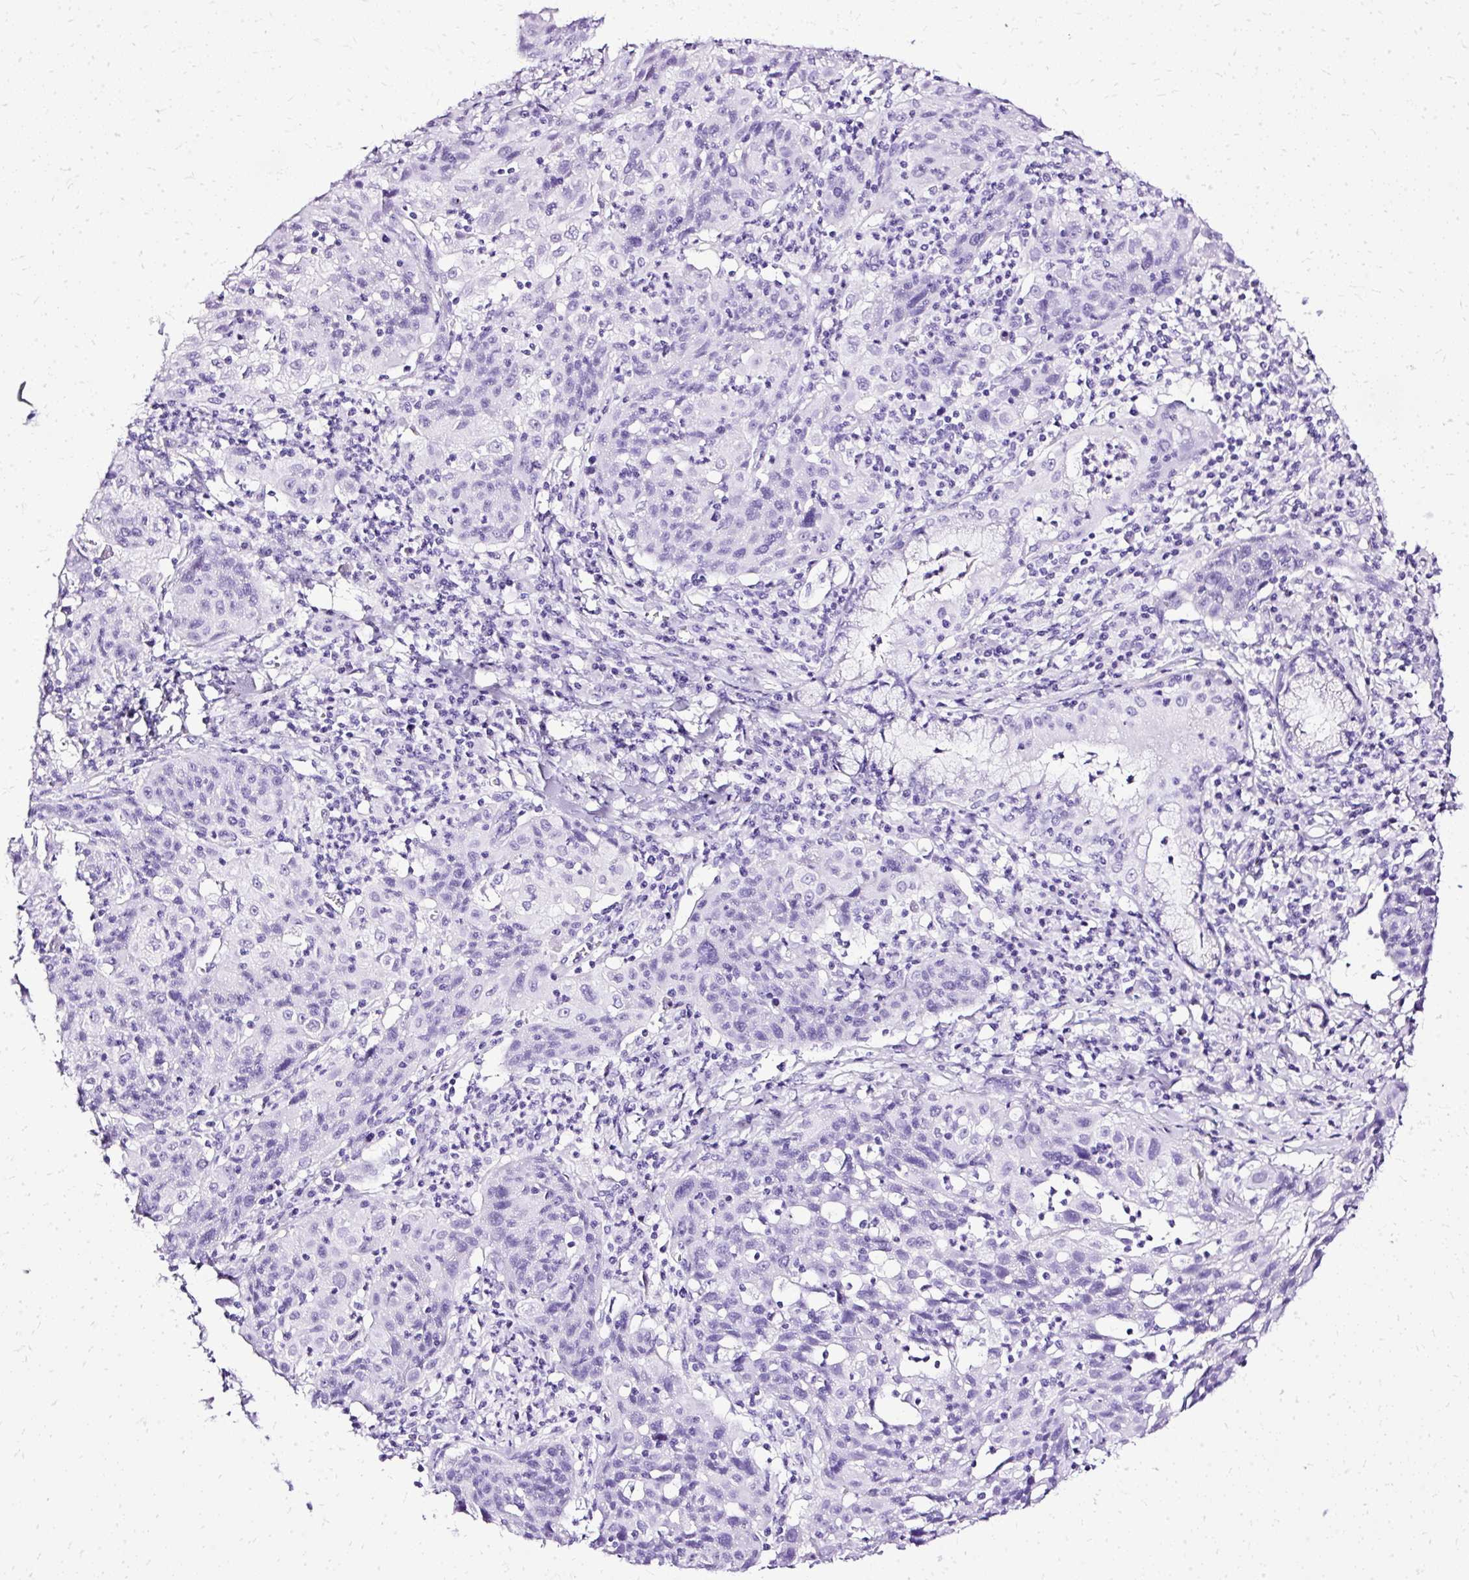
{"staining": {"intensity": "negative", "quantity": "none", "location": "none"}, "tissue": "lung cancer", "cell_type": "Tumor cells", "image_type": "cancer", "snomed": [{"axis": "morphology", "description": "Squamous cell carcinoma, NOS"}, {"axis": "morphology", "description": "Squamous cell carcinoma, metastatic, NOS"}, {"axis": "topography", "description": "Bronchus"}, {"axis": "topography", "description": "Lung"}], "caption": "A micrograph of human squamous cell carcinoma (lung) is negative for staining in tumor cells.", "gene": "SLC8A2", "patient": {"sex": "male", "age": 62}}